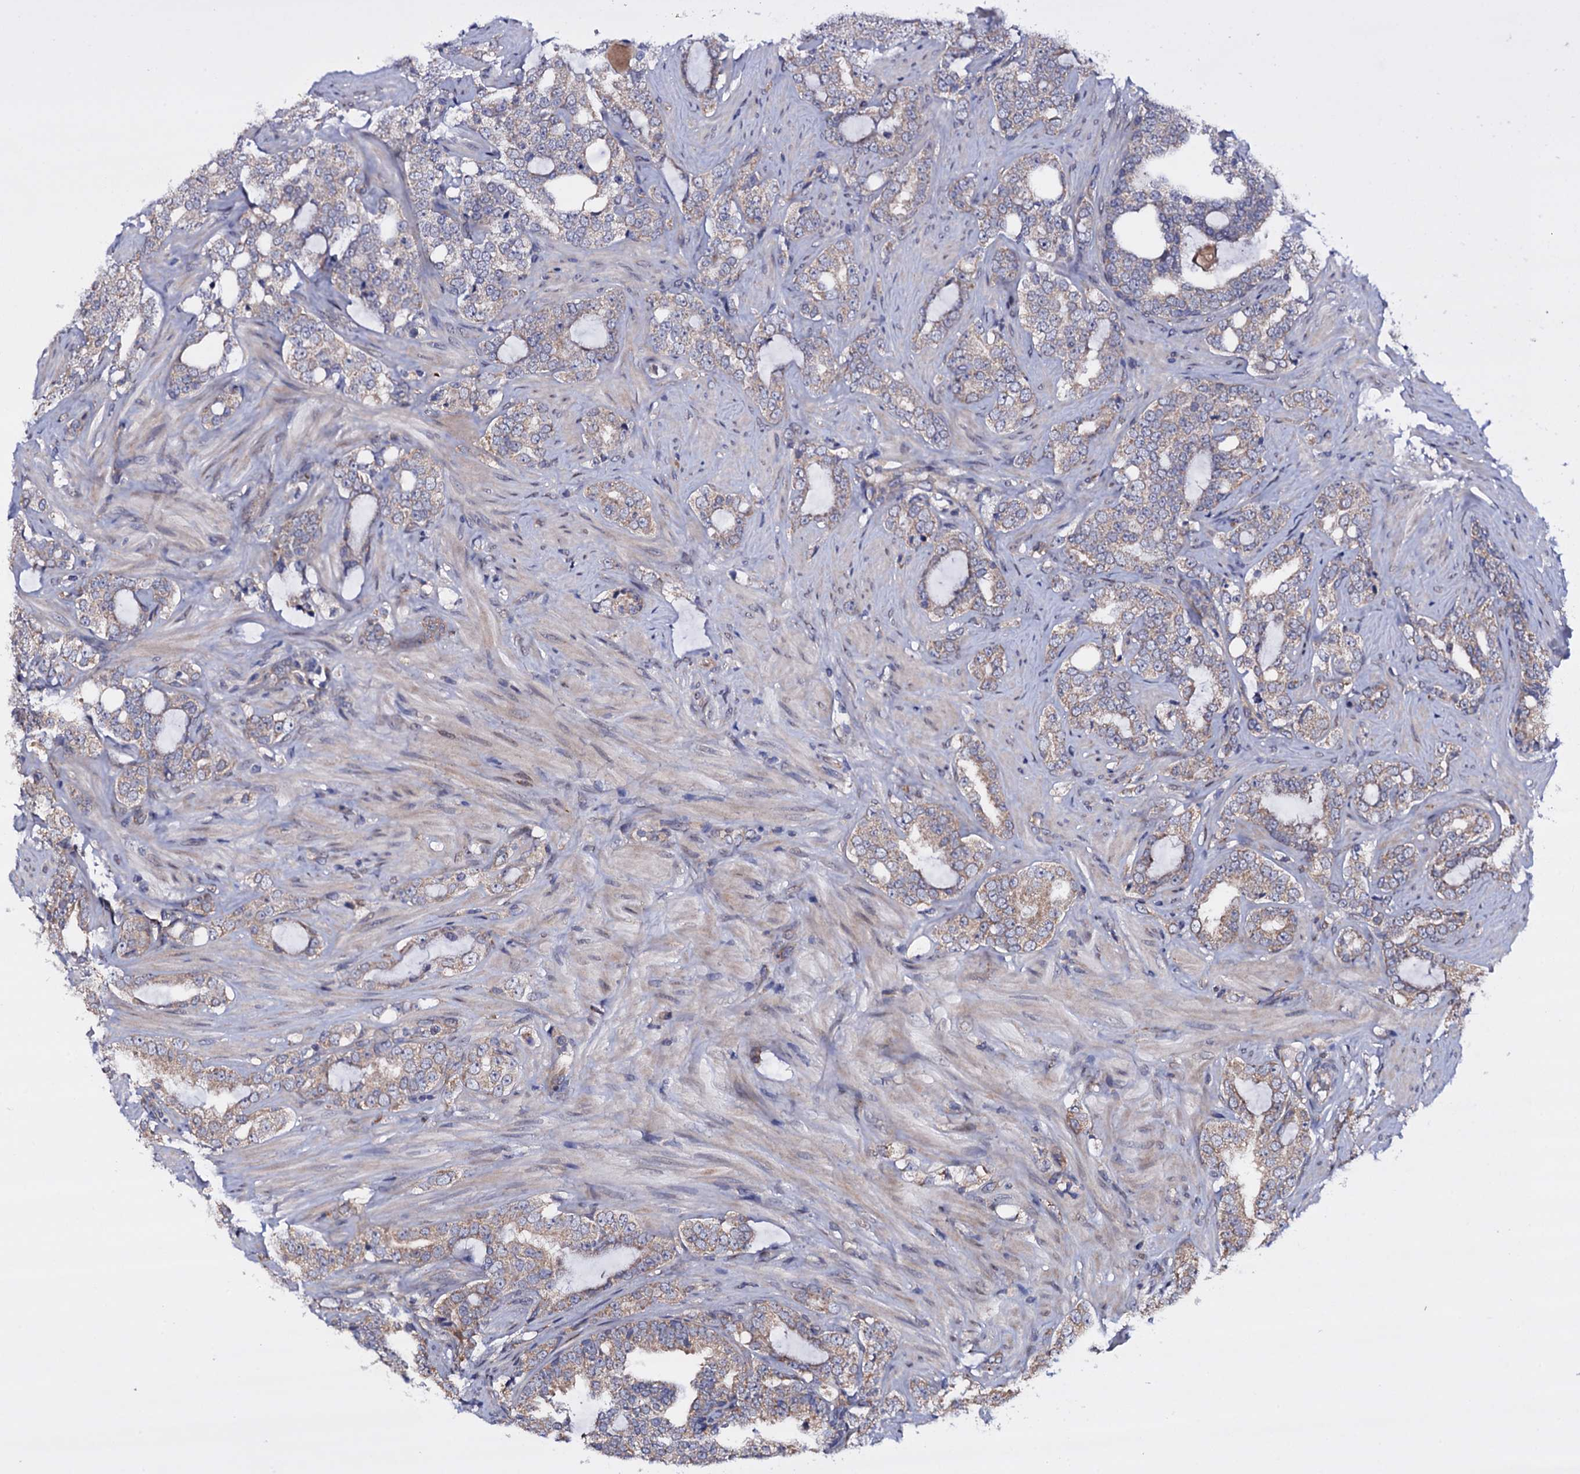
{"staining": {"intensity": "weak", "quantity": "25%-75%", "location": "cytoplasmic/membranous"}, "tissue": "prostate cancer", "cell_type": "Tumor cells", "image_type": "cancer", "snomed": [{"axis": "morphology", "description": "Adenocarcinoma, High grade"}, {"axis": "topography", "description": "Prostate"}], "caption": "Immunohistochemistry (DAB) staining of prostate cancer (adenocarcinoma (high-grade)) exhibits weak cytoplasmic/membranous protein staining in approximately 25%-75% of tumor cells. (IHC, brightfield microscopy, high magnification).", "gene": "GAREM1", "patient": {"sex": "male", "age": 64}}